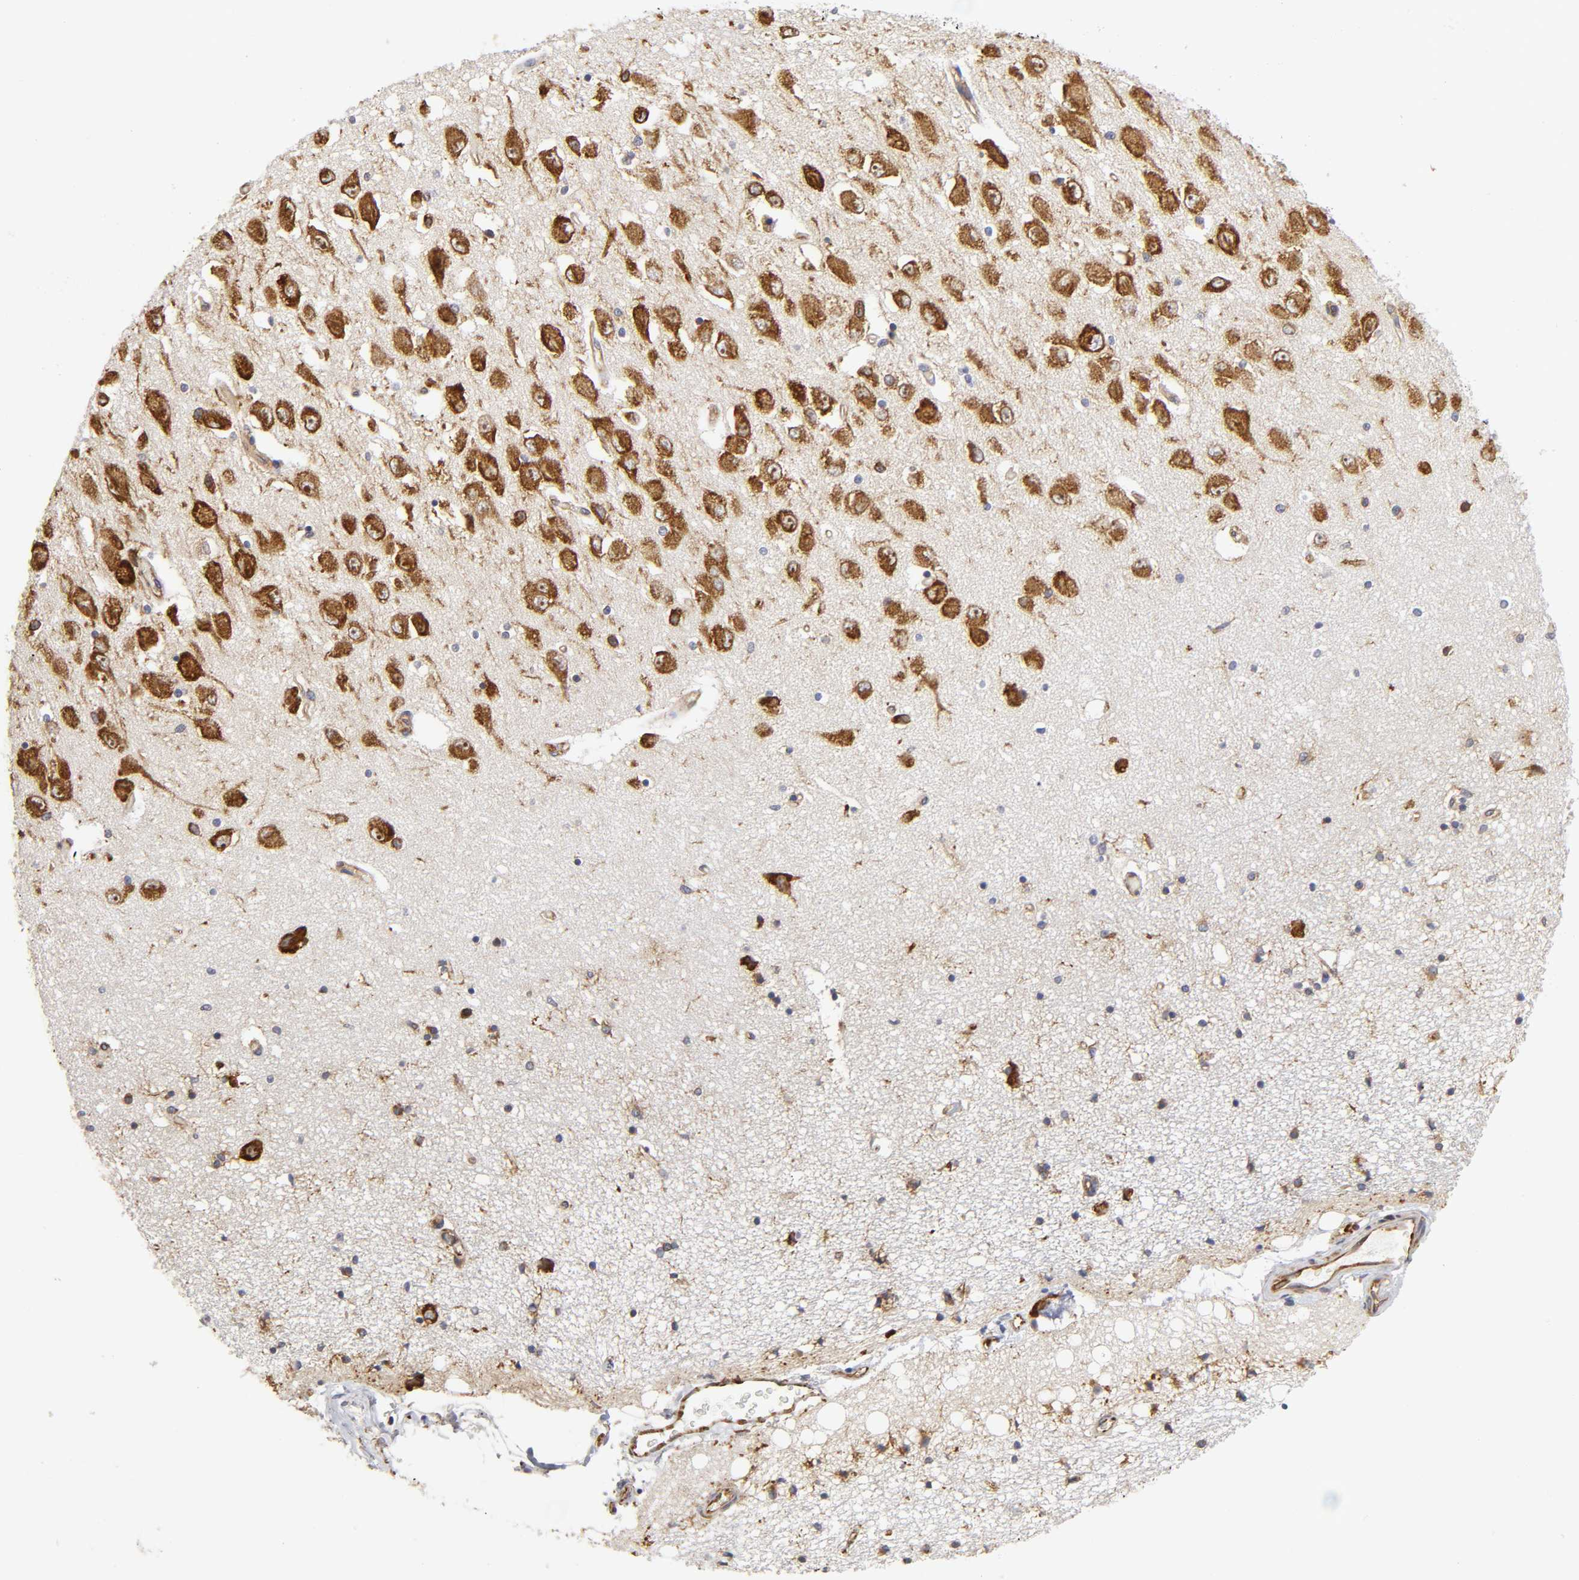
{"staining": {"intensity": "moderate", "quantity": "25%-75%", "location": "cytoplasmic/membranous"}, "tissue": "hippocampus", "cell_type": "Glial cells", "image_type": "normal", "snomed": [{"axis": "morphology", "description": "Normal tissue, NOS"}, {"axis": "topography", "description": "Hippocampus"}], "caption": "DAB immunohistochemical staining of normal human hippocampus demonstrates moderate cytoplasmic/membranous protein positivity in about 25%-75% of glial cells. The protein is stained brown, and the nuclei are stained in blue (DAB IHC with brightfield microscopy, high magnification).", "gene": "RPL14", "patient": {"sex": "female", "age": 54}}